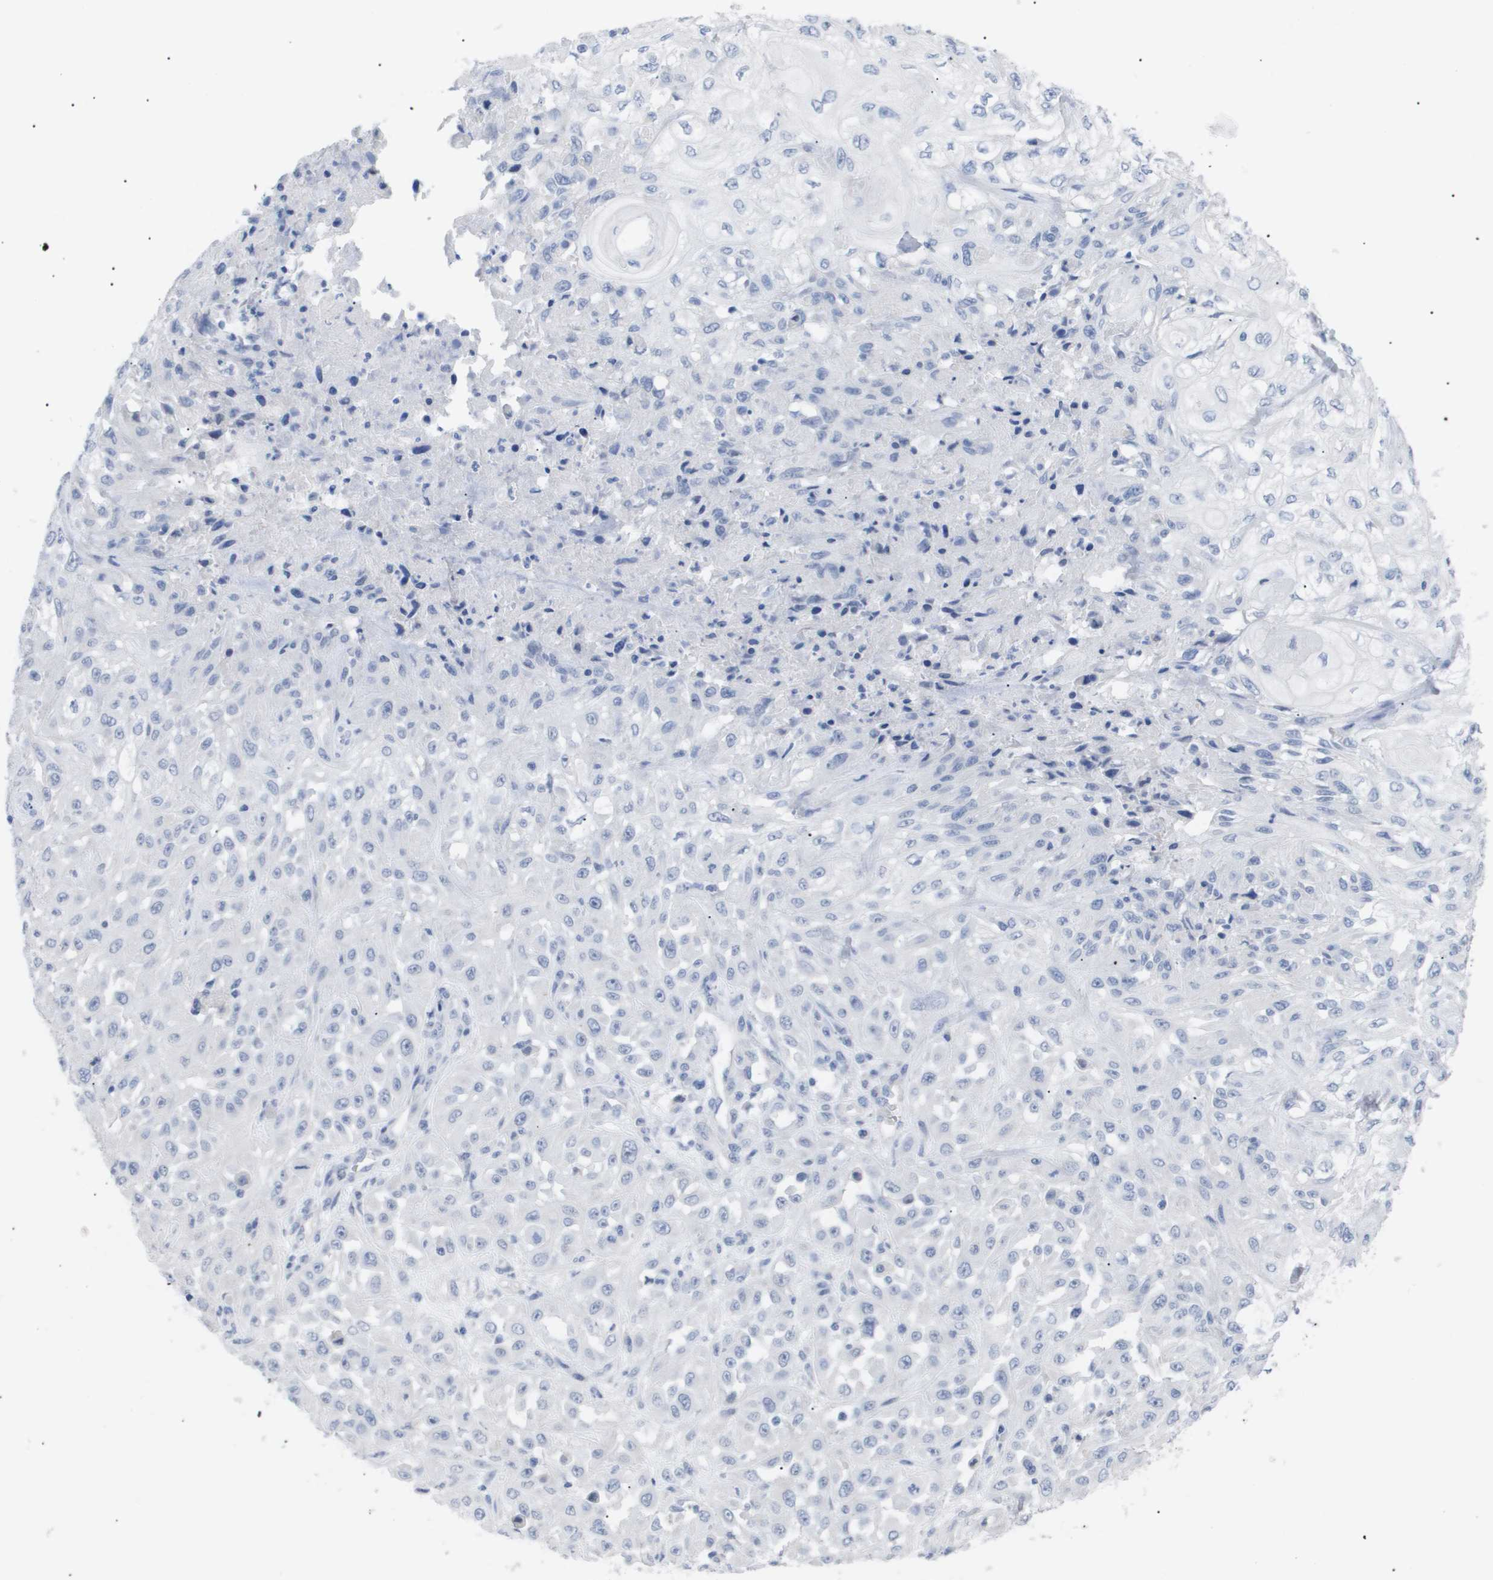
{"staining": {"intensity": "negative", "quantity": "none", "location": "none"}, "tissue": "skin cancer", "cell_type": "Tumor cells", "image_type": "cancer", "snomed": [{"axis": "morphology", "description": "Squamous cell carcinoma, NOS"}, {"axis": "morphology", "description": "Squamous cell carcinoma, metastatic, NOS"}, {"axis": "topography", "description": "Skin"}, {"axis": "topography", "description": "Lymph node"}], "caption": "Skin cancer was stained to show a protein in brown. There is no significant staining in tumor cells.", "gene": "CAV3", "patient": {"sex": "male", "age": 75}}